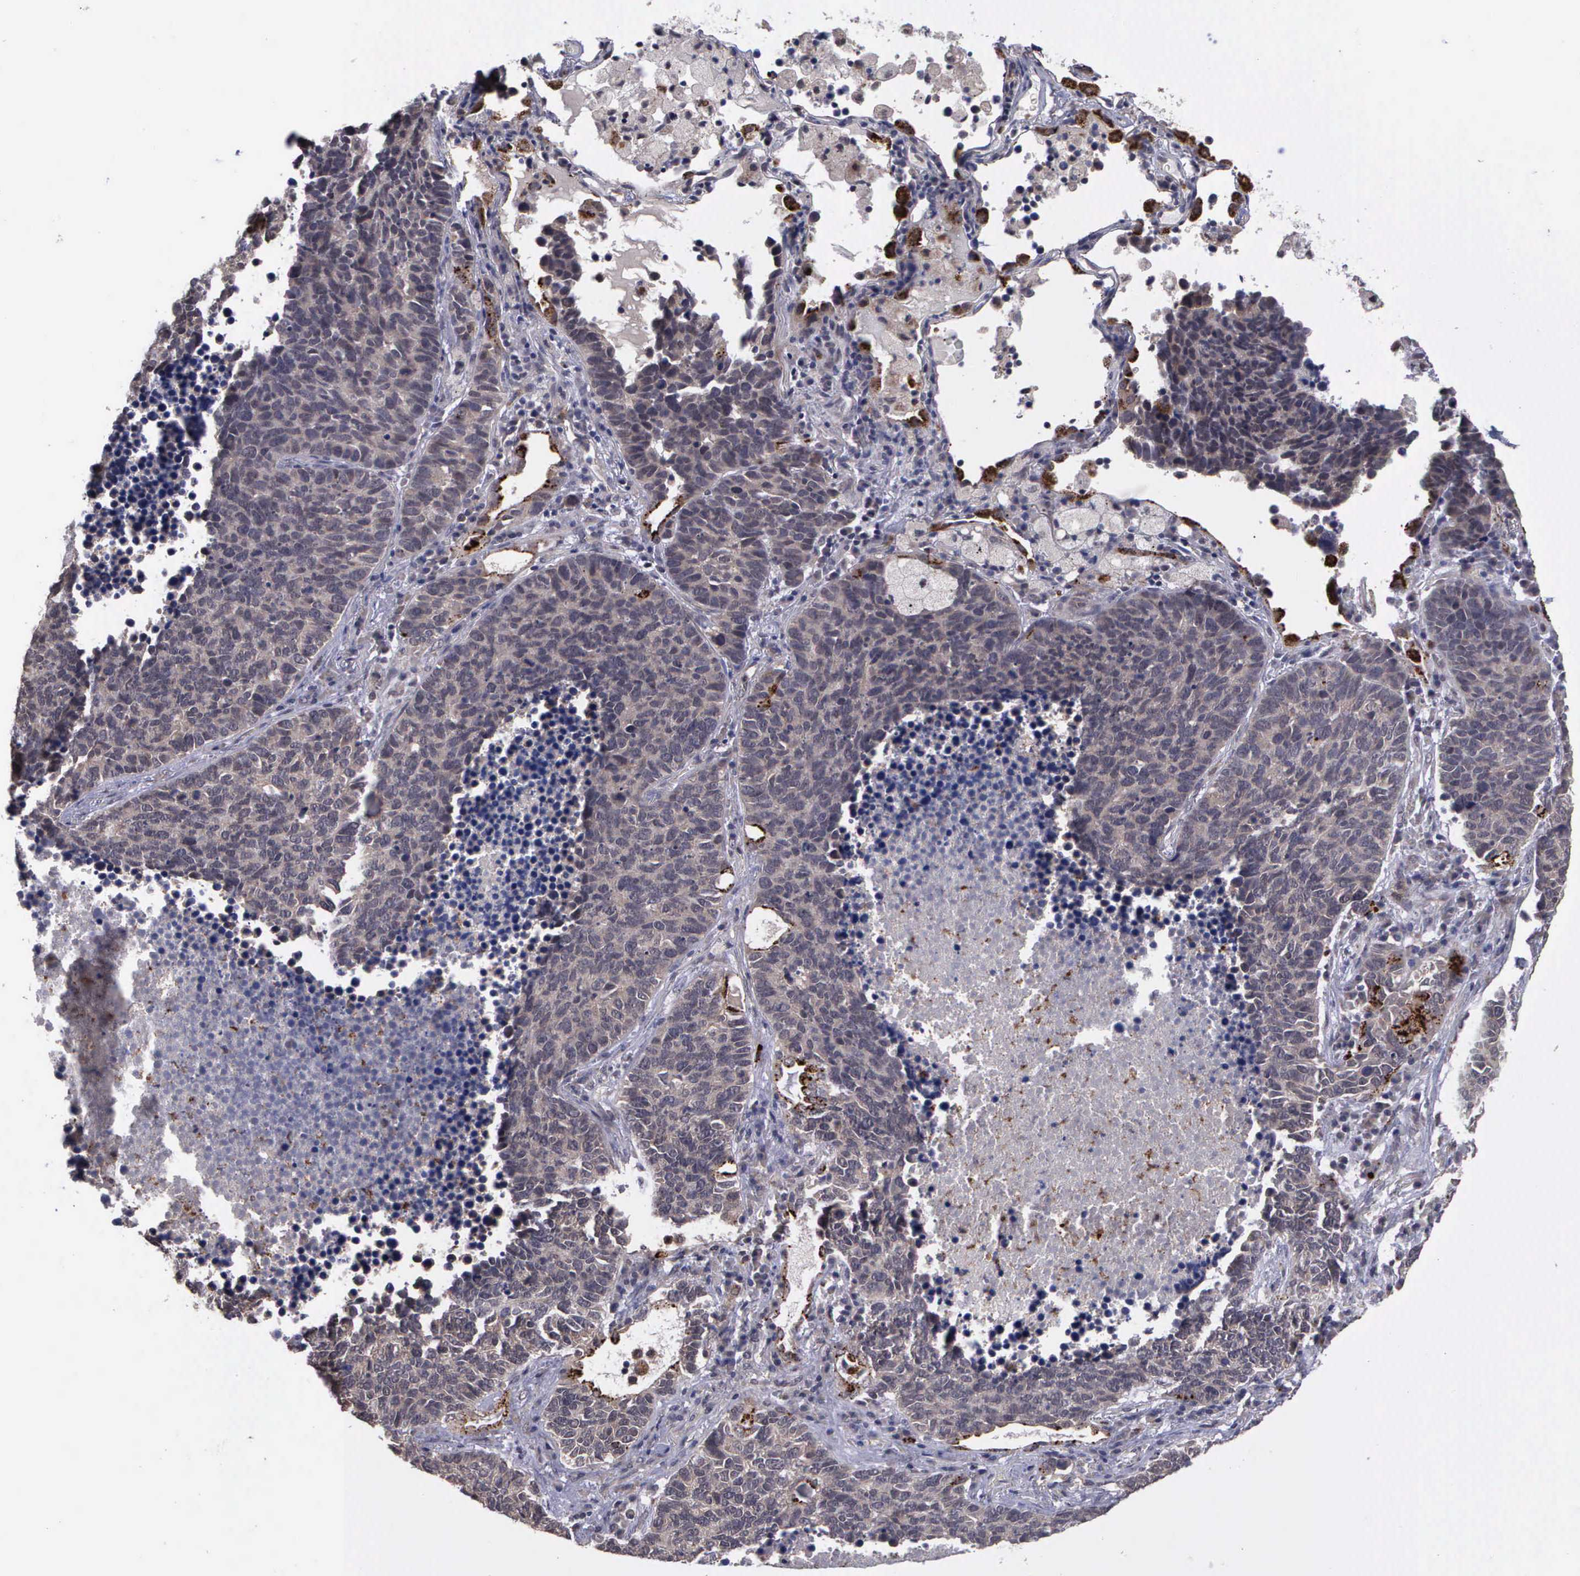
{"staining": {"intensity": "weak", "quantity": "25%-75%", "location": "cytoplasmic/membranous"}, "tissue": "lung cancer", "cell_type": "Tumor cells", "image_type": "cancer", "snomed": [{"axis": "morphology", "description": "Neoplasm, malignant, NOS"}, {"axis": "topography", "description": "Lung"}], "caption": "Protein expression analysis of lung cancer (neoplasm (malignant)) shows weak cytoplasmic/membranous expression in about 25%-75% of tumor cells.", "gene": "MAP3K9", "patient": {"sex": "female", "age": 75}}